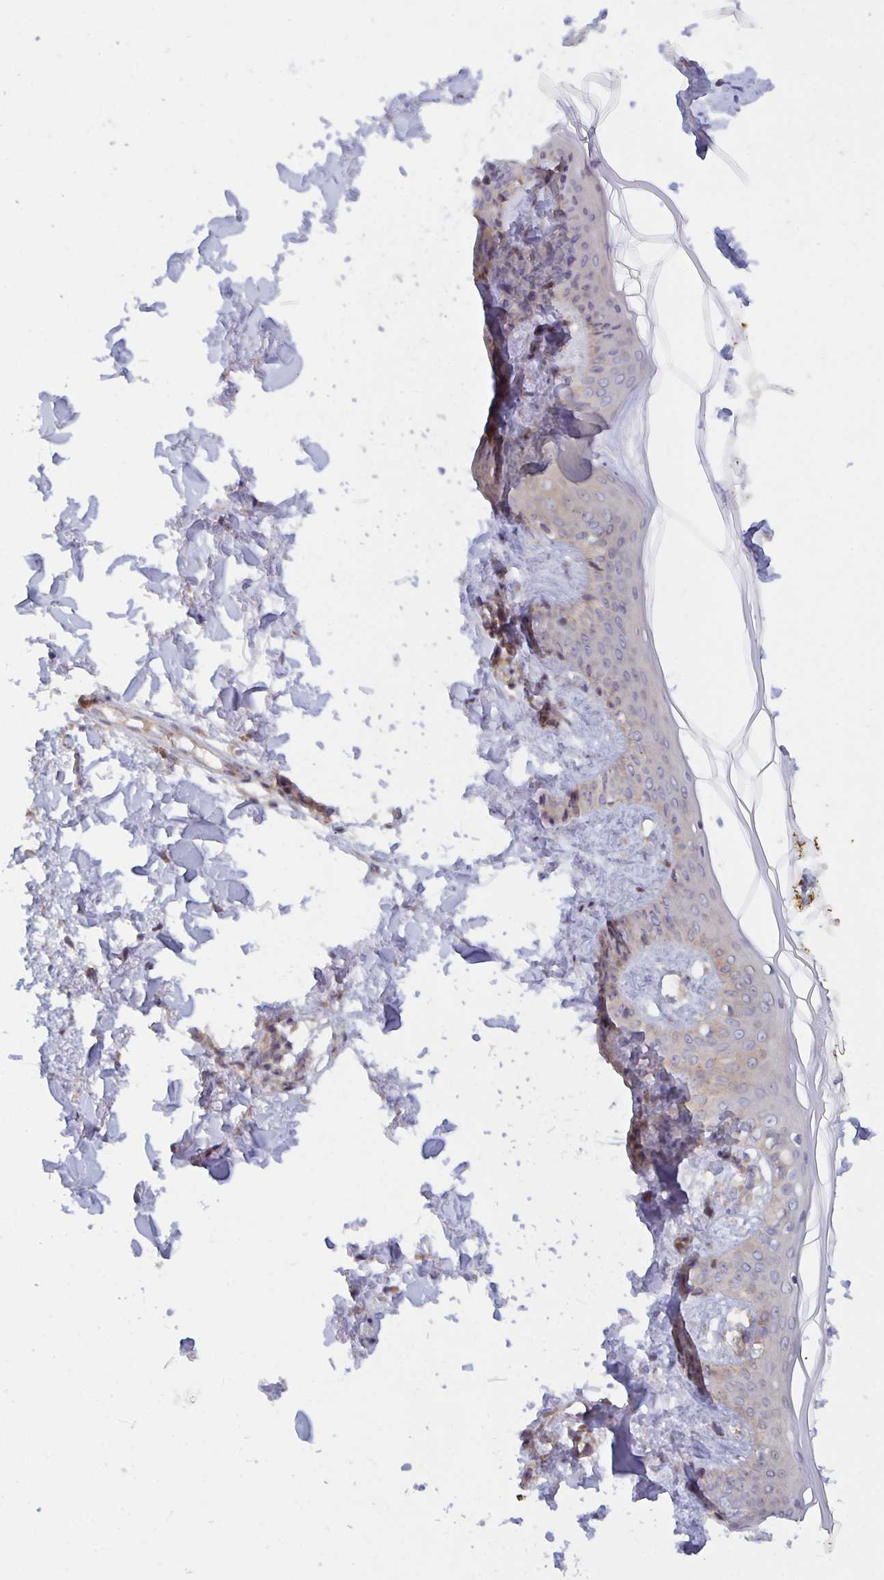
{"staining": {"intensity": "moderate", "quantity": ">75%", "location": "cytoplasmic/membranous"}, "tissue": "skin", "cell_type": "Fibroblasts", "image_type": "normal", "snomed": [{"axis": "morphology", "description": "Normal tissue, NOS"}, {"axis": "topography", "description": "Skin"}], "caption": "Protein analysis of unremarkable skin reveals moderate cytoplasmic/membranous staining in approximately >75% of fibroblasts.", "gene": "LMNTD2", "patient": {"sex": "female", "age": 34}}